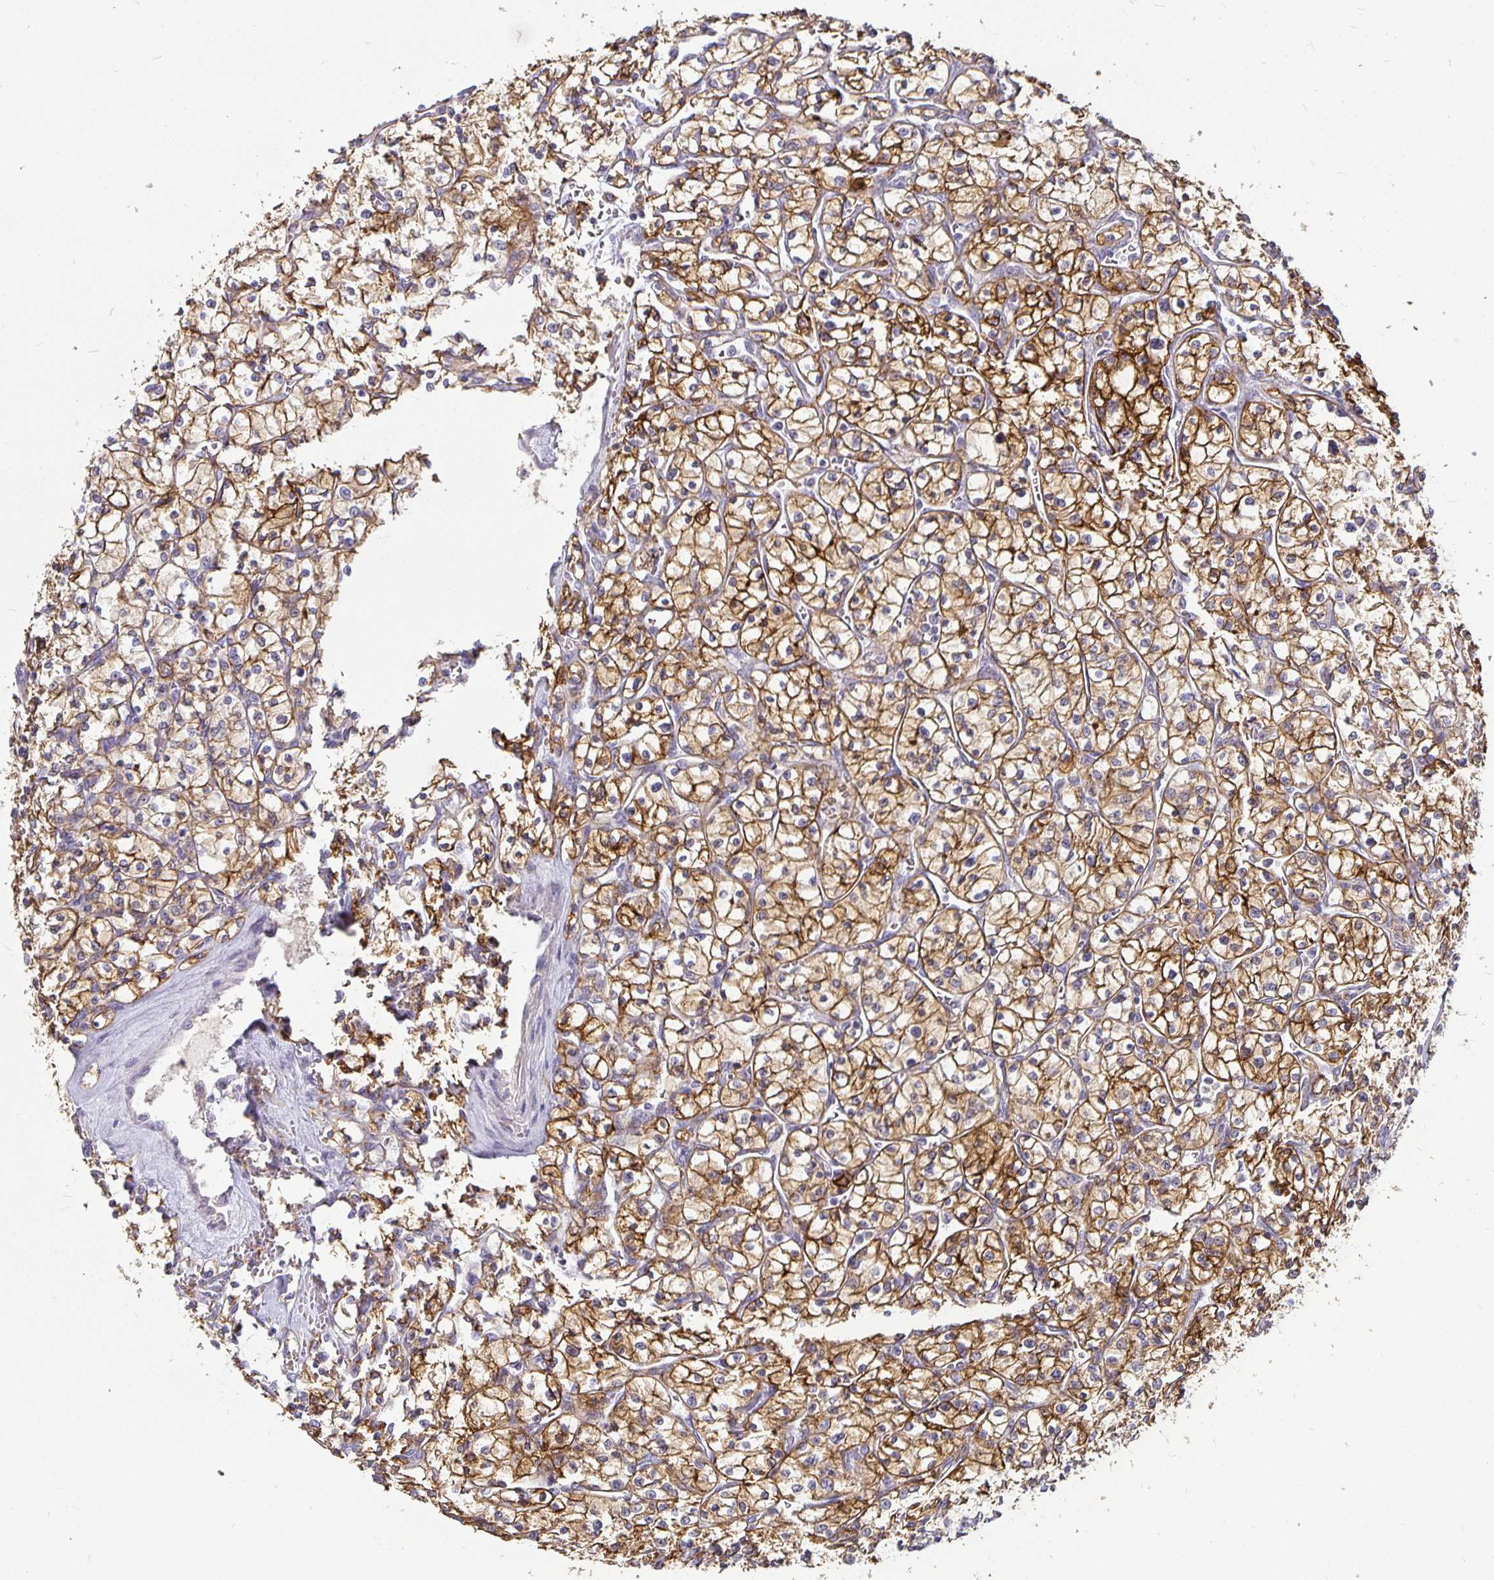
{"staining": {"intensity": "moderate", "quantity": "25%-75%", "location": "cytoplasmic/membranous"}, "tissue": "renal cancer", "cell_type": "Tumor cells", "image_type": "cancer", "snomed": [{"axis": "morphology", "description": "Adenocarcinoma, NOS"}, {"axis": "topography", "description": "Kidney"}], "caption": "Protein staining shows moderate cytoplasmic/membranous staining in about 25%-75% of tumor cells in renal cancer.", "gene": "CA12", "patient": {"sex": "female", "age": 64}}